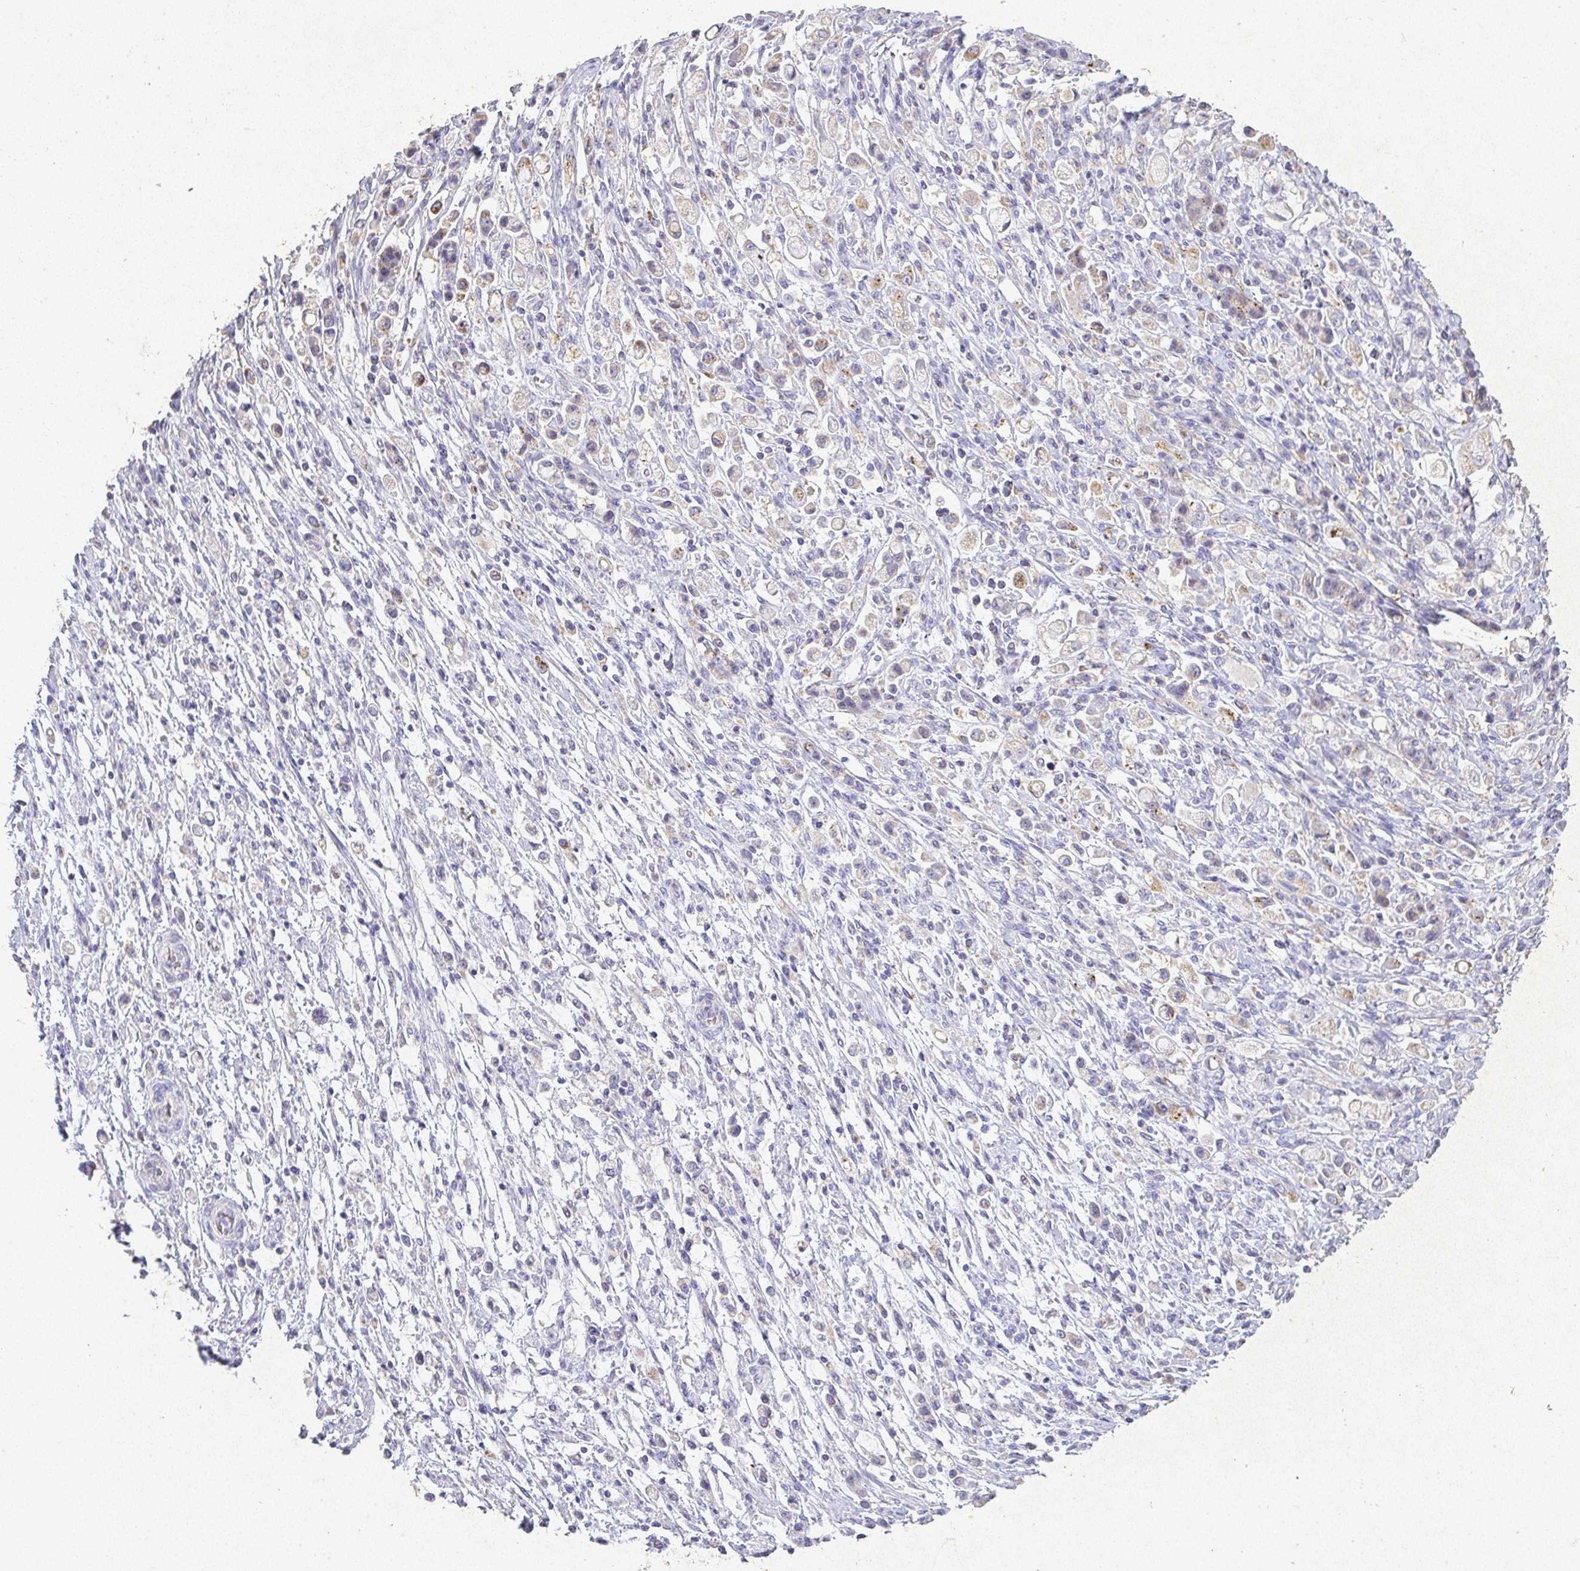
{"staining": {"intensity": "weak", "quantity": "25%-75%", "location": "cytoplasmic/membranous"}, "tissue": "stomach cancer", "cell_type": "Tumor cells", "image_type": "cancer", "snomed": [{"axis": "morphology", "description": "Adenocarcinoma, NOS"}, {"axis": "topography", "description": "Stomach"}], "caption": "Immunohistochemistry (IHC) staining of stomach adenocarcinoma, which demonstrates low levels of weak cytoplasmic/membranous positivity in approximately 25%-75% of tumor cells indicating weak cytoplasmic/membranous protein staining. The staining was performed using DAB (3,3'-diaminobenzidine) (brown) for protein detection and nuclei were counterstained in hematoxylin (blue).", "gene": "RPS2", "patient": {"sex": "female", "age": 60}}